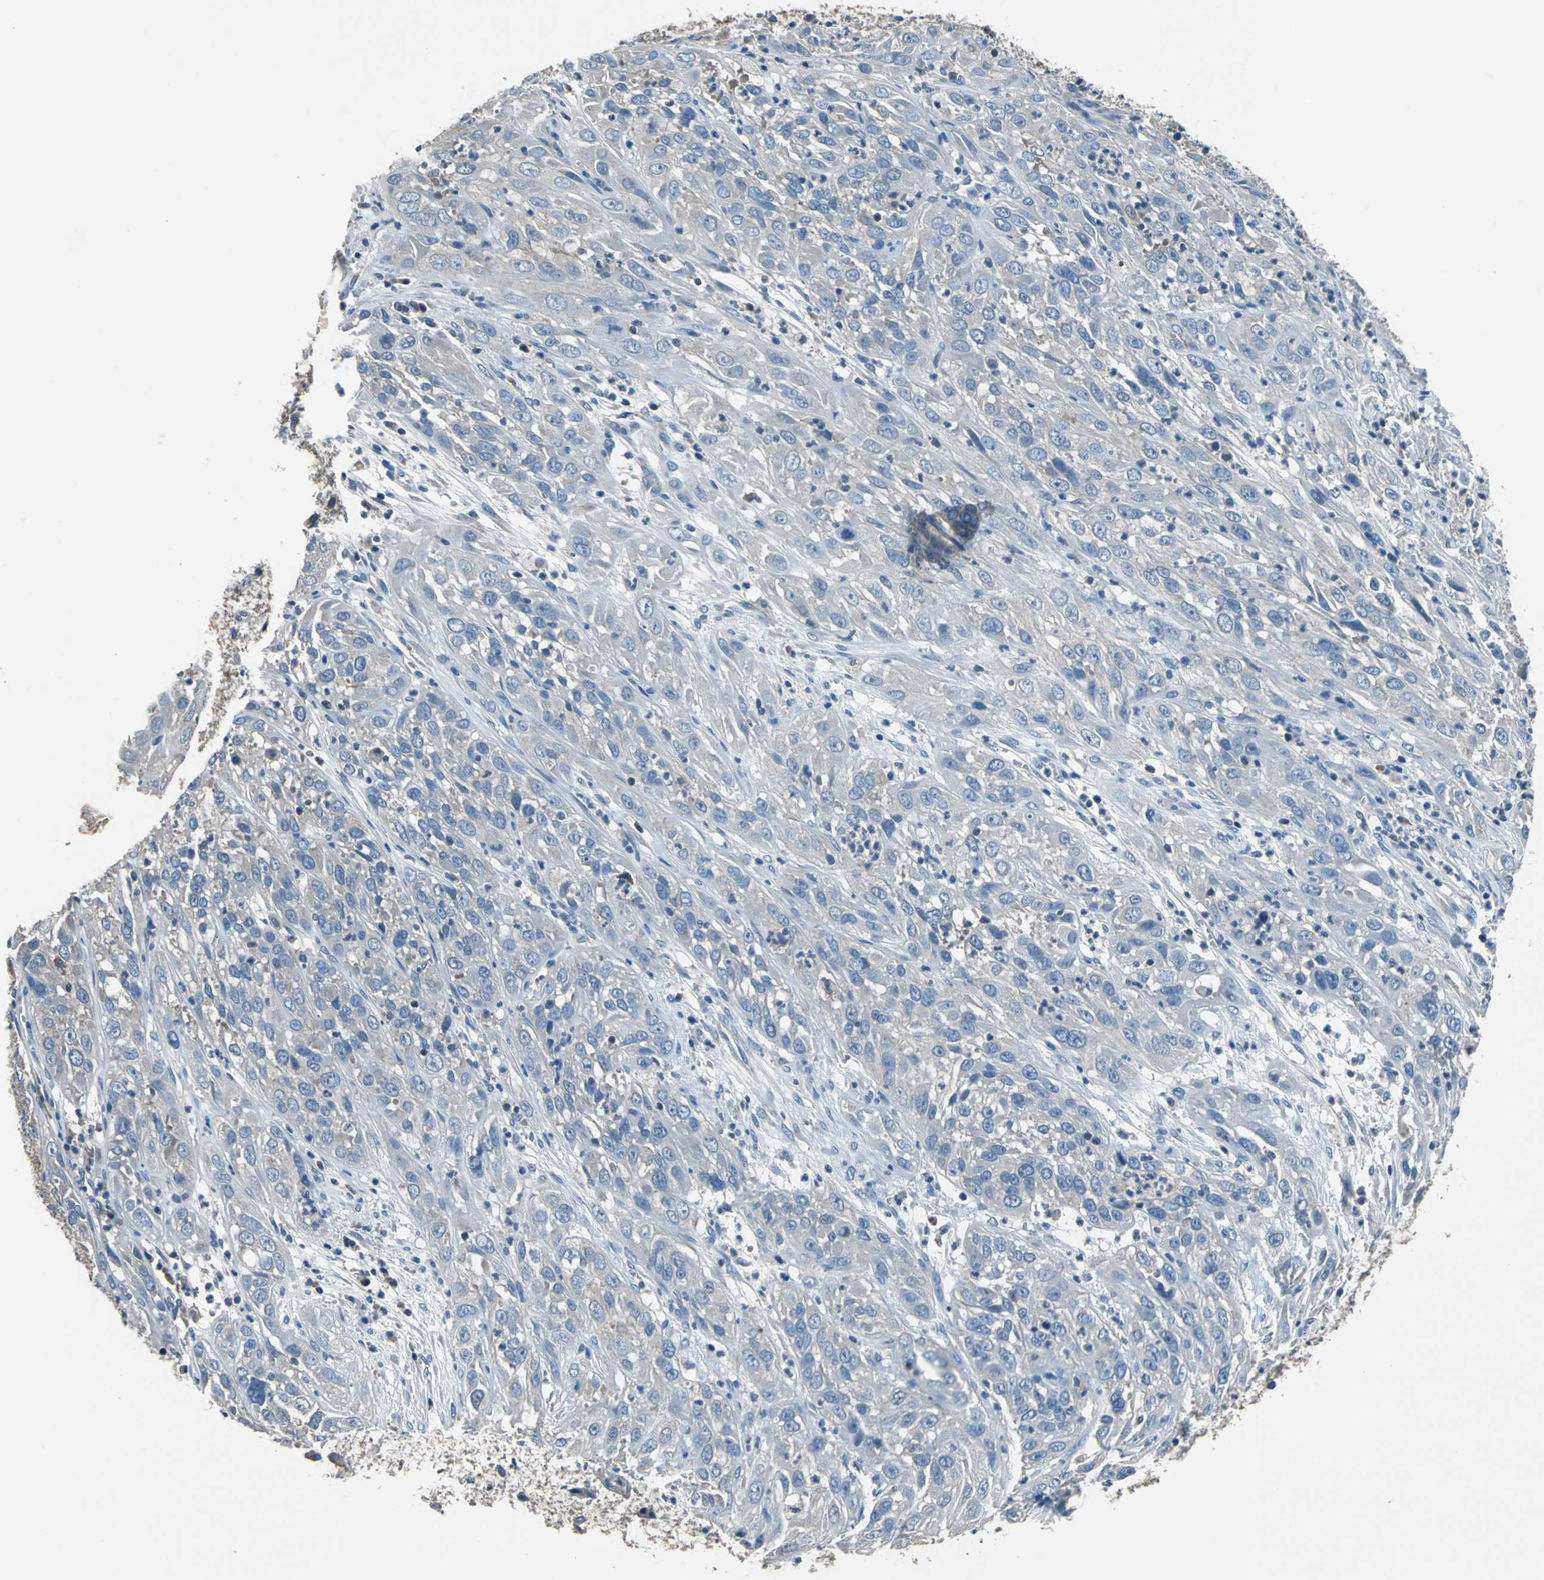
{"staining": {"intensity": "negative", "quantity": "none", "location": "none"}, "tissue": "cervical cancer", "cell_type": "Tumor cells", "image_type": "cancer", "snomed": [{"axis": "morphology", "description": "Squamous cell carcinoma, NOS"}, {"axis": "topography", "description": "Cervix"}], "caption": "This is an IHC micrograph of human cervical squamous cell carcinoma. There is no positivity in tumor cells.", "gene": "PRKCA", "patient": {"sex": "female", "age": 32}}